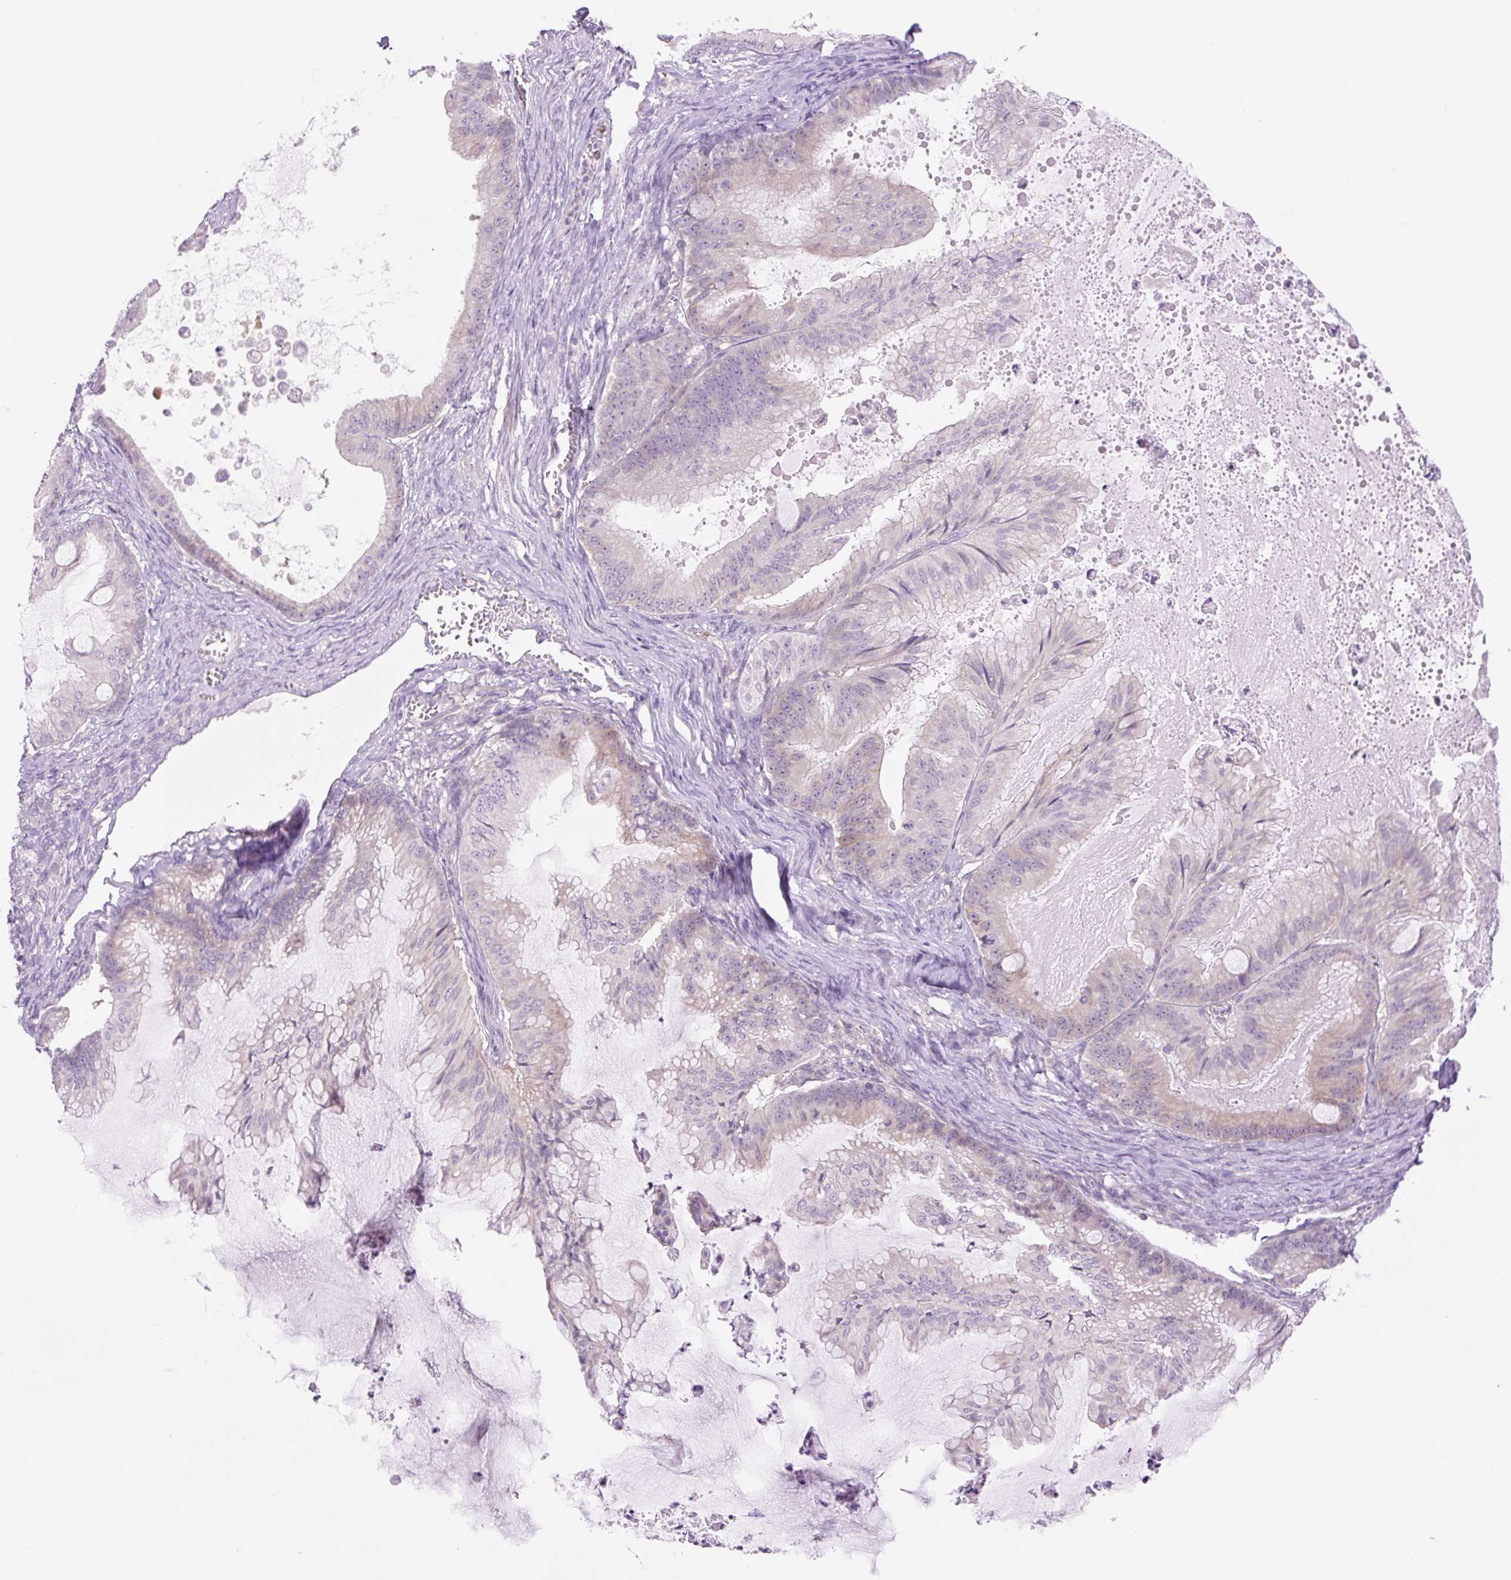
{"staining": {"intensity": "weak", "quantity": "<25%", "location": "cytoplasmic/membranous"}, "tissue": "ovarian cancer", "cell_type": "Tumor cells", "image_type": "cancer", "snomed": [{"axis": "morphology", "description": "Cystadenocarcinoma, mucinous, NOS"}, {"axis": "topography", "description": "Ovary"}], "caption": "Tumor cells are negative for brown protein staining in ovarian cancer (mucinous cystadenocarcinoma).", "gene": "GRID2", "patient": {"sex": "female", "age": 71}}